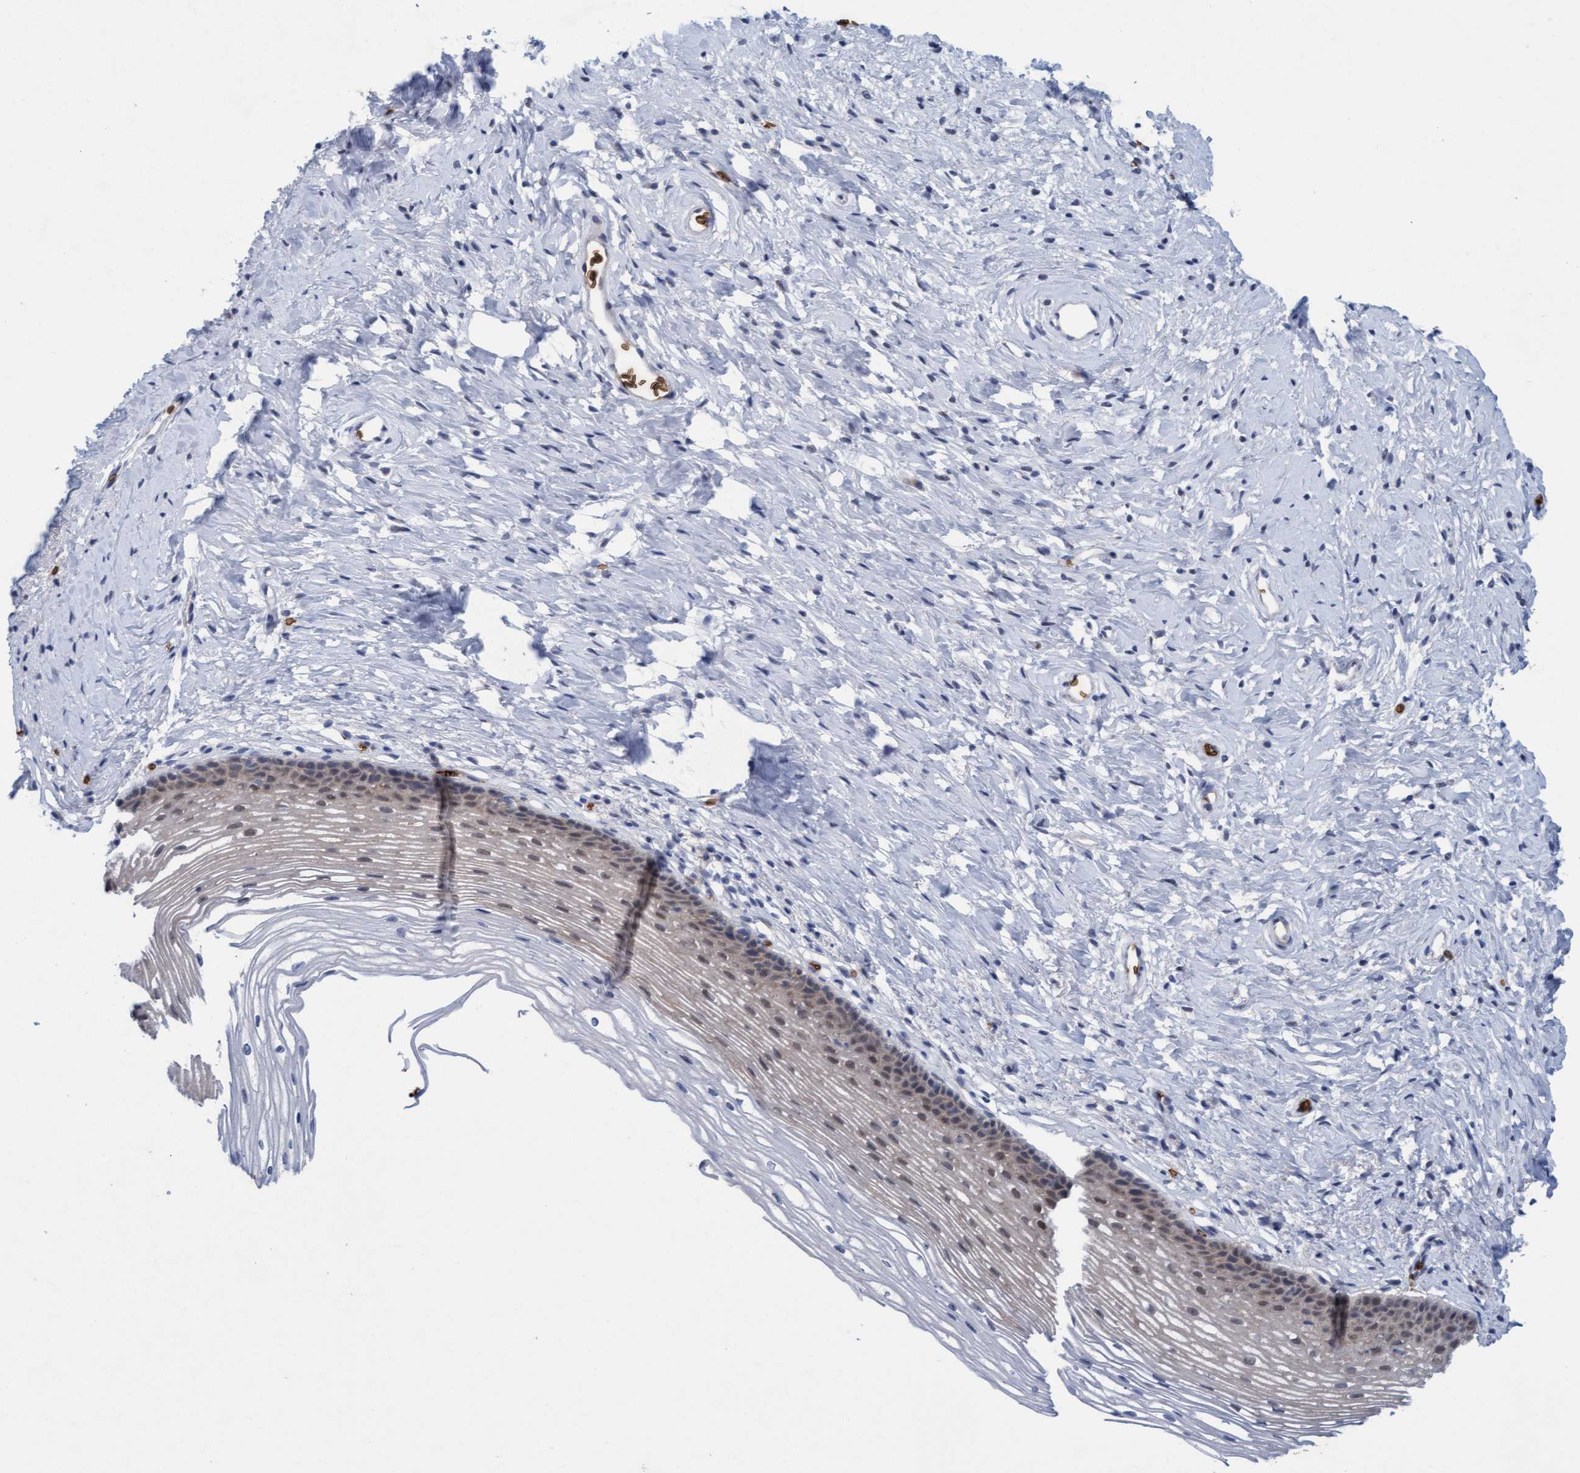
{"staining": {"intensity": "negative", "quantity": "none", "location": "none"}, "tissue": "cervix", "cell_type": "Glandular cells", "image_type": "normal", "snomed": [{"axis": "morphology", "description": "Normal tissue, NOS"}, {"axis": "topography", "description": "Cervix"}], "caption": "DAB immunohistochemical staining of unremarkable human cervix displays no significant expression in glandular cells. Brightfield microscopy of IHC stained with DAB (brown) and hematoxylin (blue), captured at high magnification.", "gene": "SPEM2", "patient": {"sex": "female", "age": 77}}